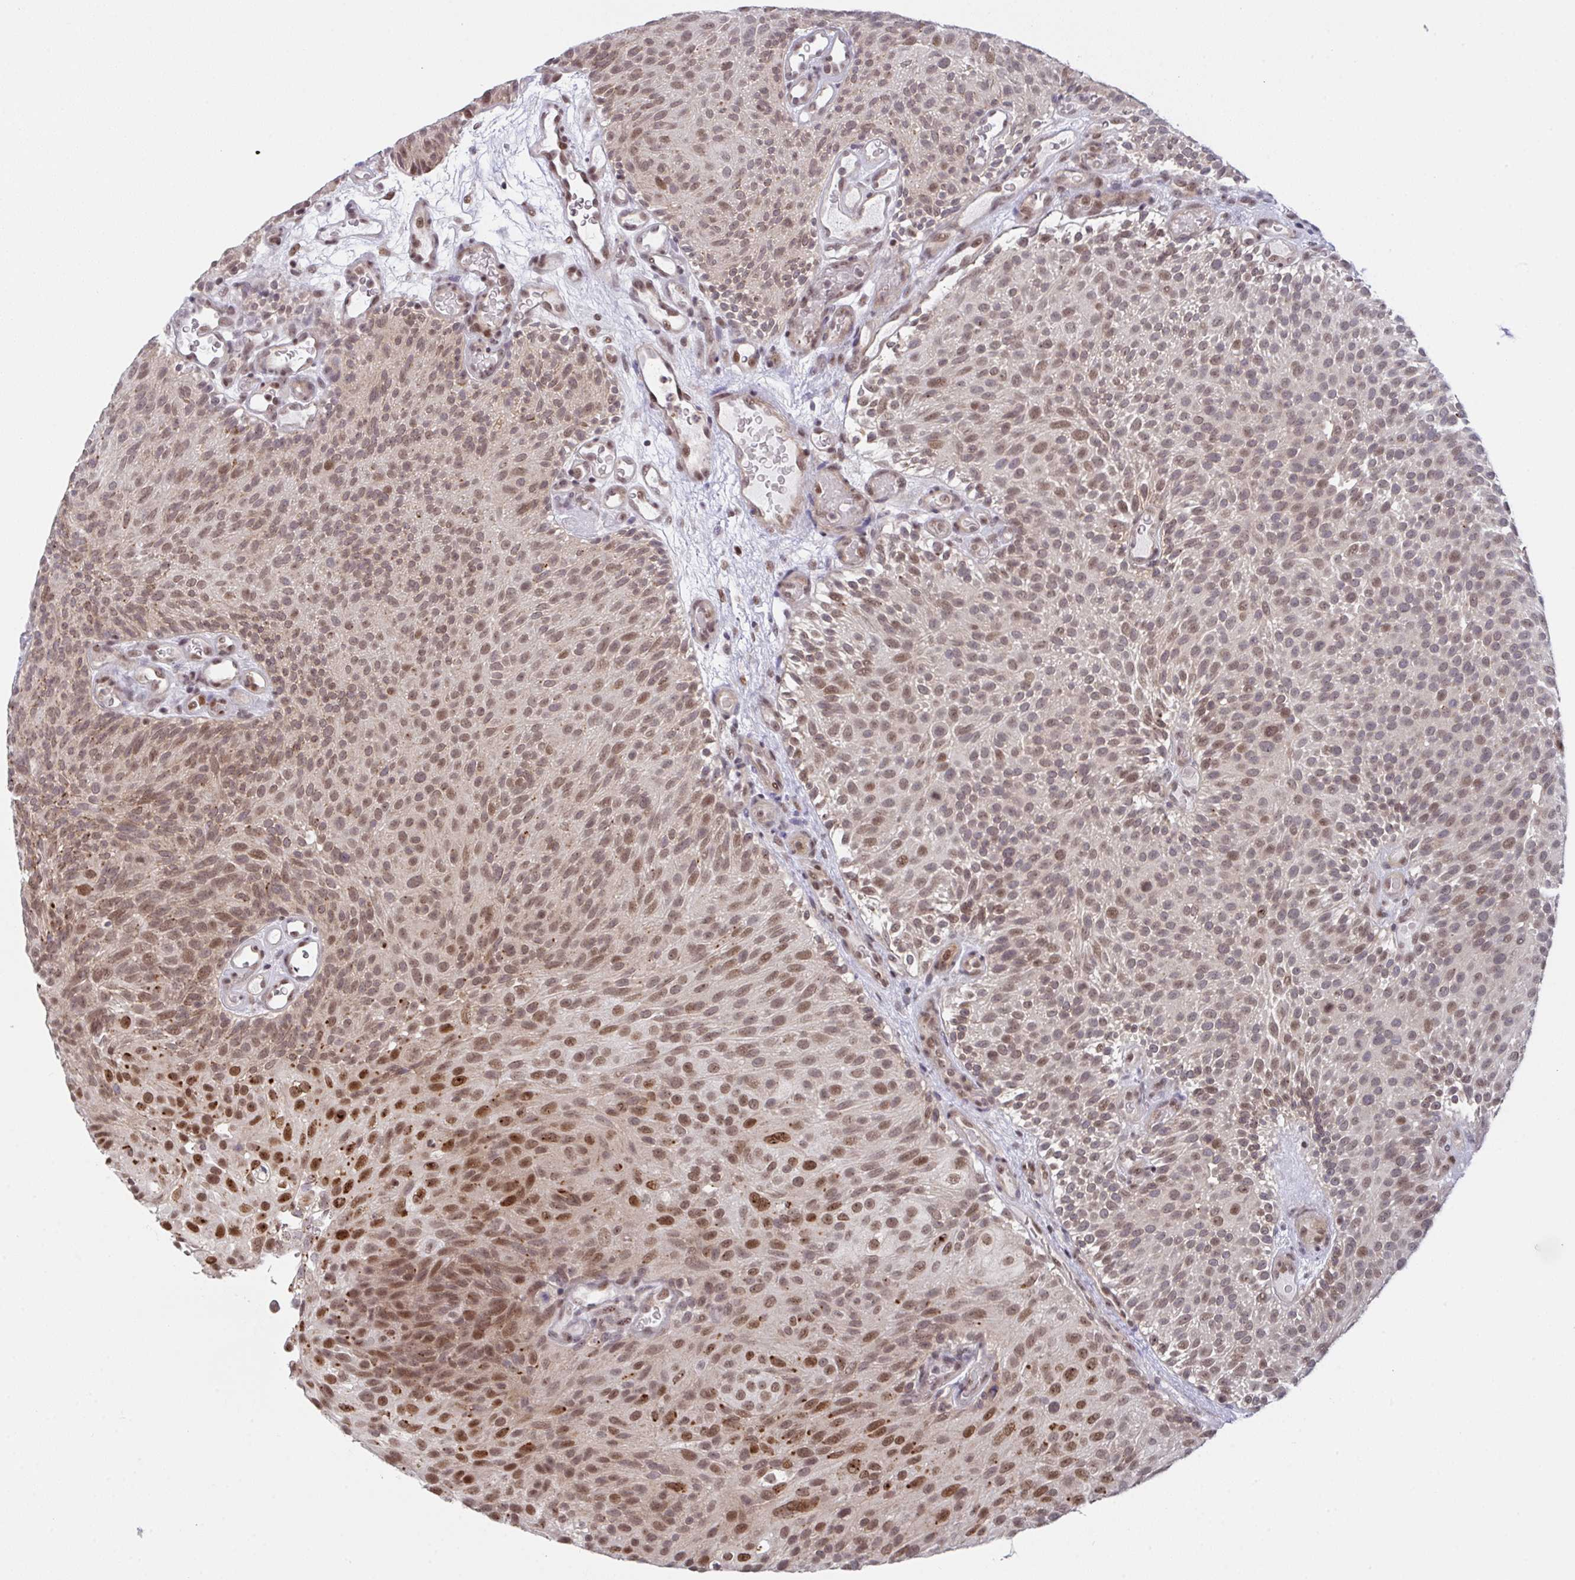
{"staining": {"intensity": "moderate", "quantity": ">75%", "location": "cytoplasmic/membranous,nuclear"}, "tissue": "urothelial cancer", "cell_type": "Tumor cells", "image_type": "cancer", "snomed": [{"axis": "morphology", "description": "Urothelial carcinoma, Low grade"}, {"axis": "topography", "description": "Urinary bladder"}], "caption": "DAB (3,3'-diaminobenzidine) immunohistochemical staining of human urothelial cancer shows moderate cytoplasmic/membranous and nuclear protein staining in approximately >75% of tumor cells.", "gene": "RBM18", "patient": {"sex": "male", "age": 78}}